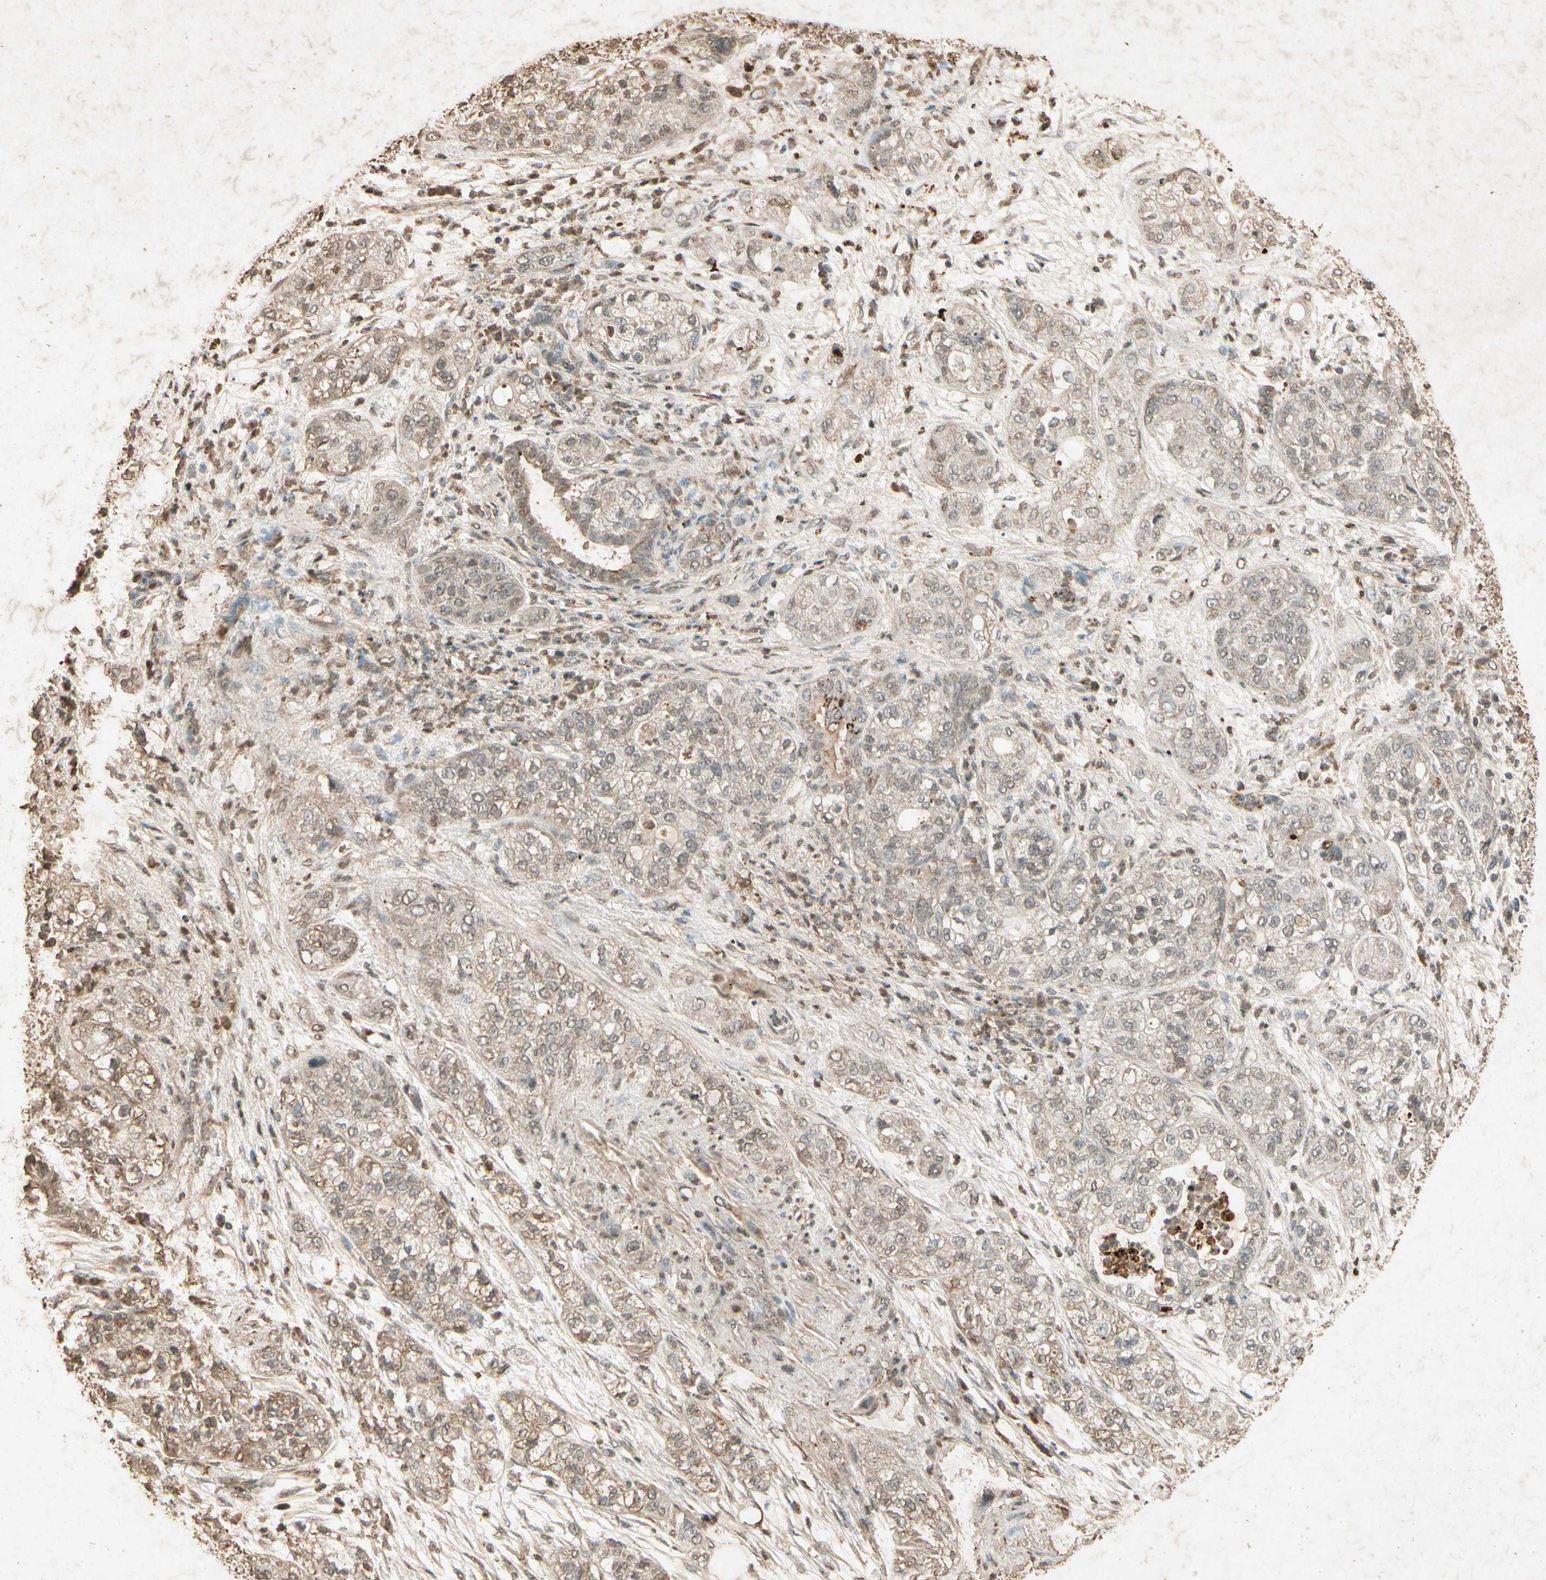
{"staining": {"intensity": "weak", "quantity": ">75%", "location": "cytoplasmic/membranous"}, "tissue": "pancreatic cancer", "cell_type": "Tumor cells", "image_type": "cancer", "snomed": [{"axis": "morphology", "description": "Adenocarcinoma, NOS"}, {"axis": "topography", "description": "Pancreas"}], "caption": "This is an image of immunohistochemistry (IHC) staining of adenocarcinoma (pancreatic), which shows weak staining in the cytoplasmic/membranous of tumor cells.", "gene": "GC", "patient": {"sex": "female", "age": 78}}